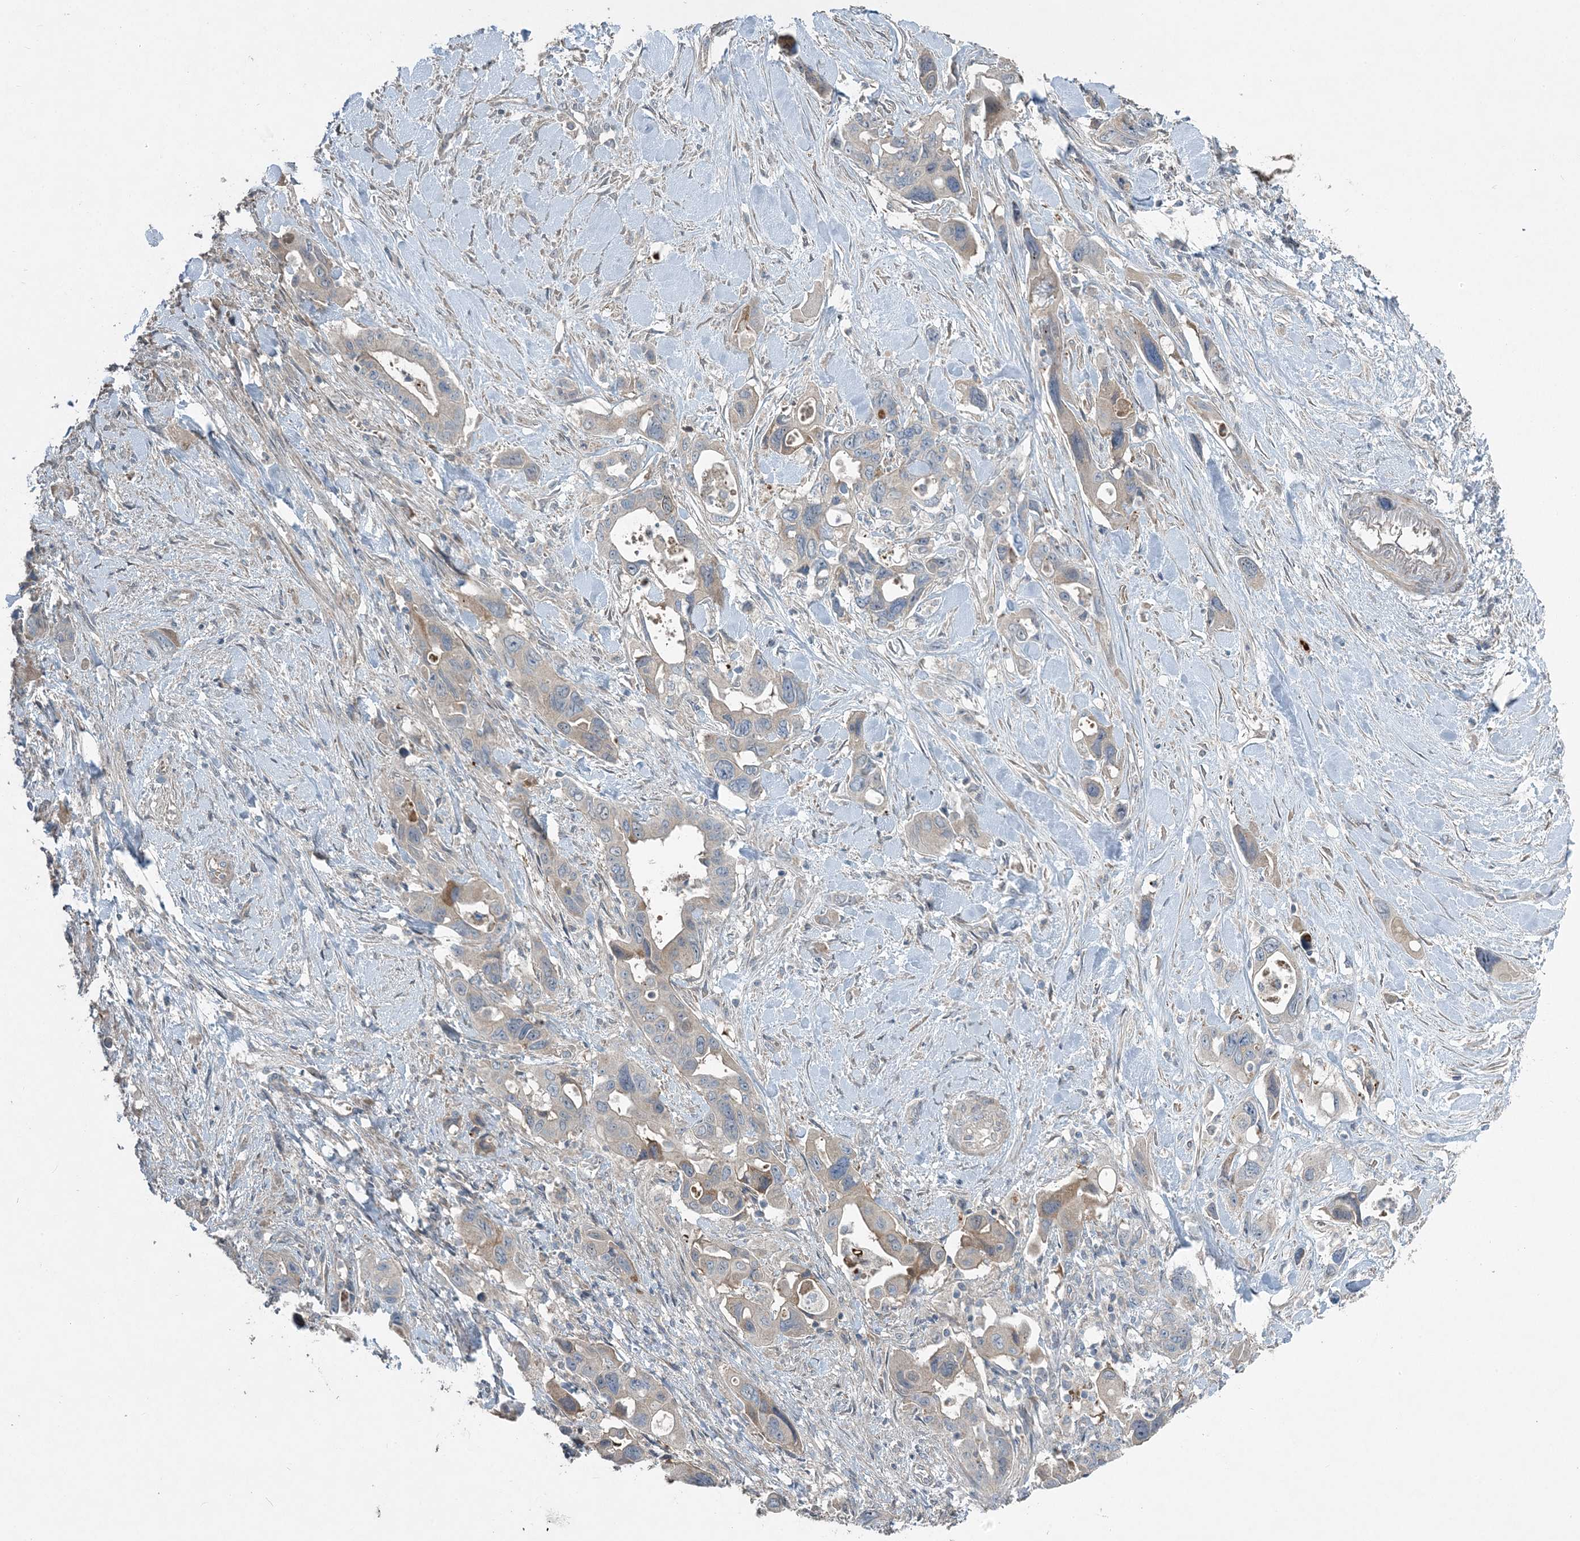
{"staining": {"intensity": "negative", "quantity": "none", "location": "none"}, "tissue": "pancreatic cancer", "cell_type": "Tumor cells", "image_type": "cancer", "snomed": [{"axis": "morphology", "description": "Adenocarcinoma, NOS"}, {"axis": "topography", "description": "Pancreas"}], "caption": "Tumor cells are negative for brown protein staining in pancreatic cancer.", "gene": "SLC4A10", "patient": {"sex": "male", "age": 46}}